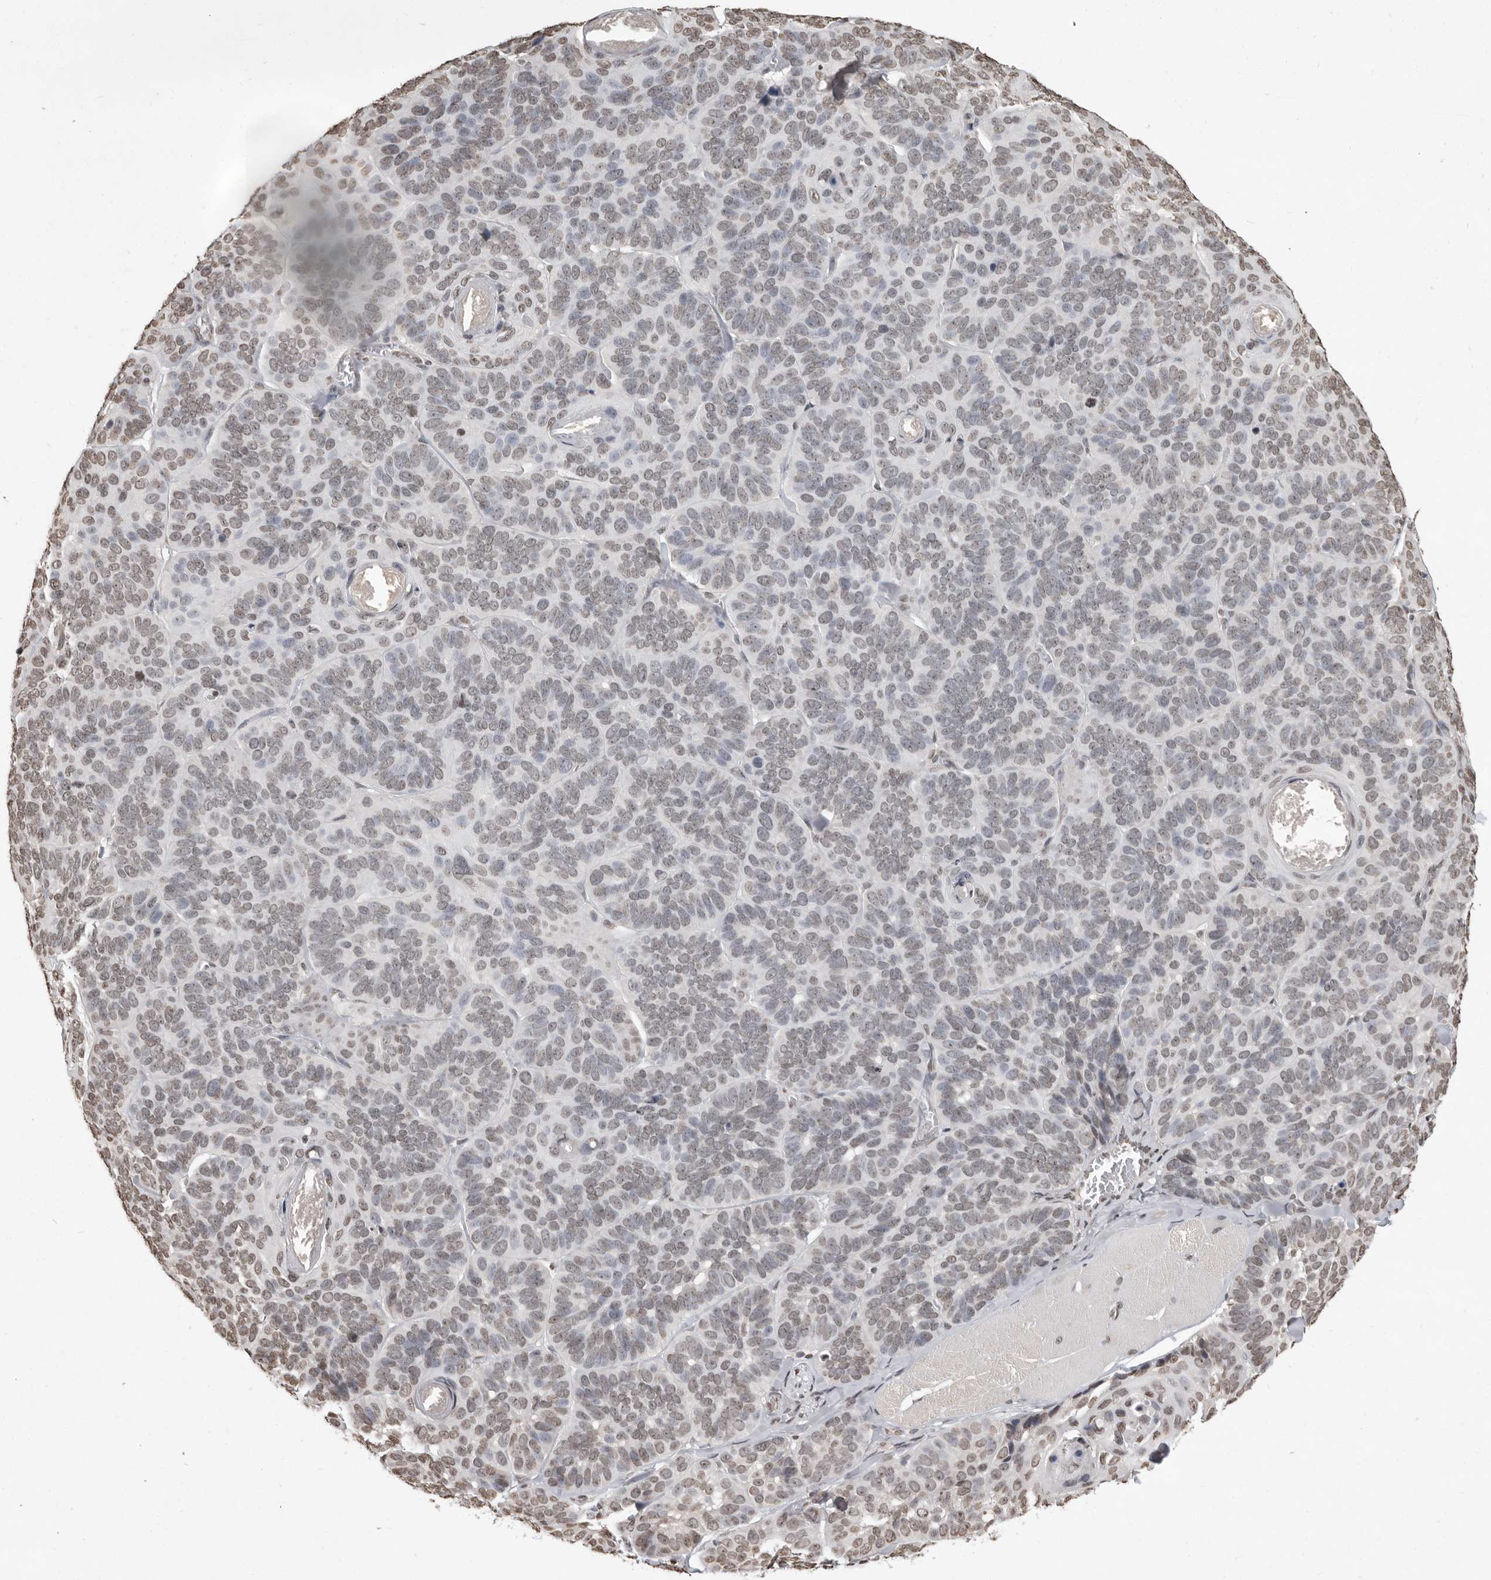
{"staining": {"intensity": "weak", "quantity": "25%-75%", "location": "nuclear"}, "tissue": "skin cancer", "cell_type": "Tumor cells", "image_type": "cancer", "snomed": [{"axis": "morphology", "description": "Basal cell carcinoma"}, {"axis": "topography", "description": "Skin"}], "caption": "IHC histopathology image of neoplastic tissue: basal cell carcinoma (skin) stained using immunohistochemistry (IHC) shows low levels of weak protein expression localized specifically in the nuclear of tumor cells, appearing as a nuclear brown color.", "gene": "WDR45", "patient": {"sex": "male", "age": 62}}